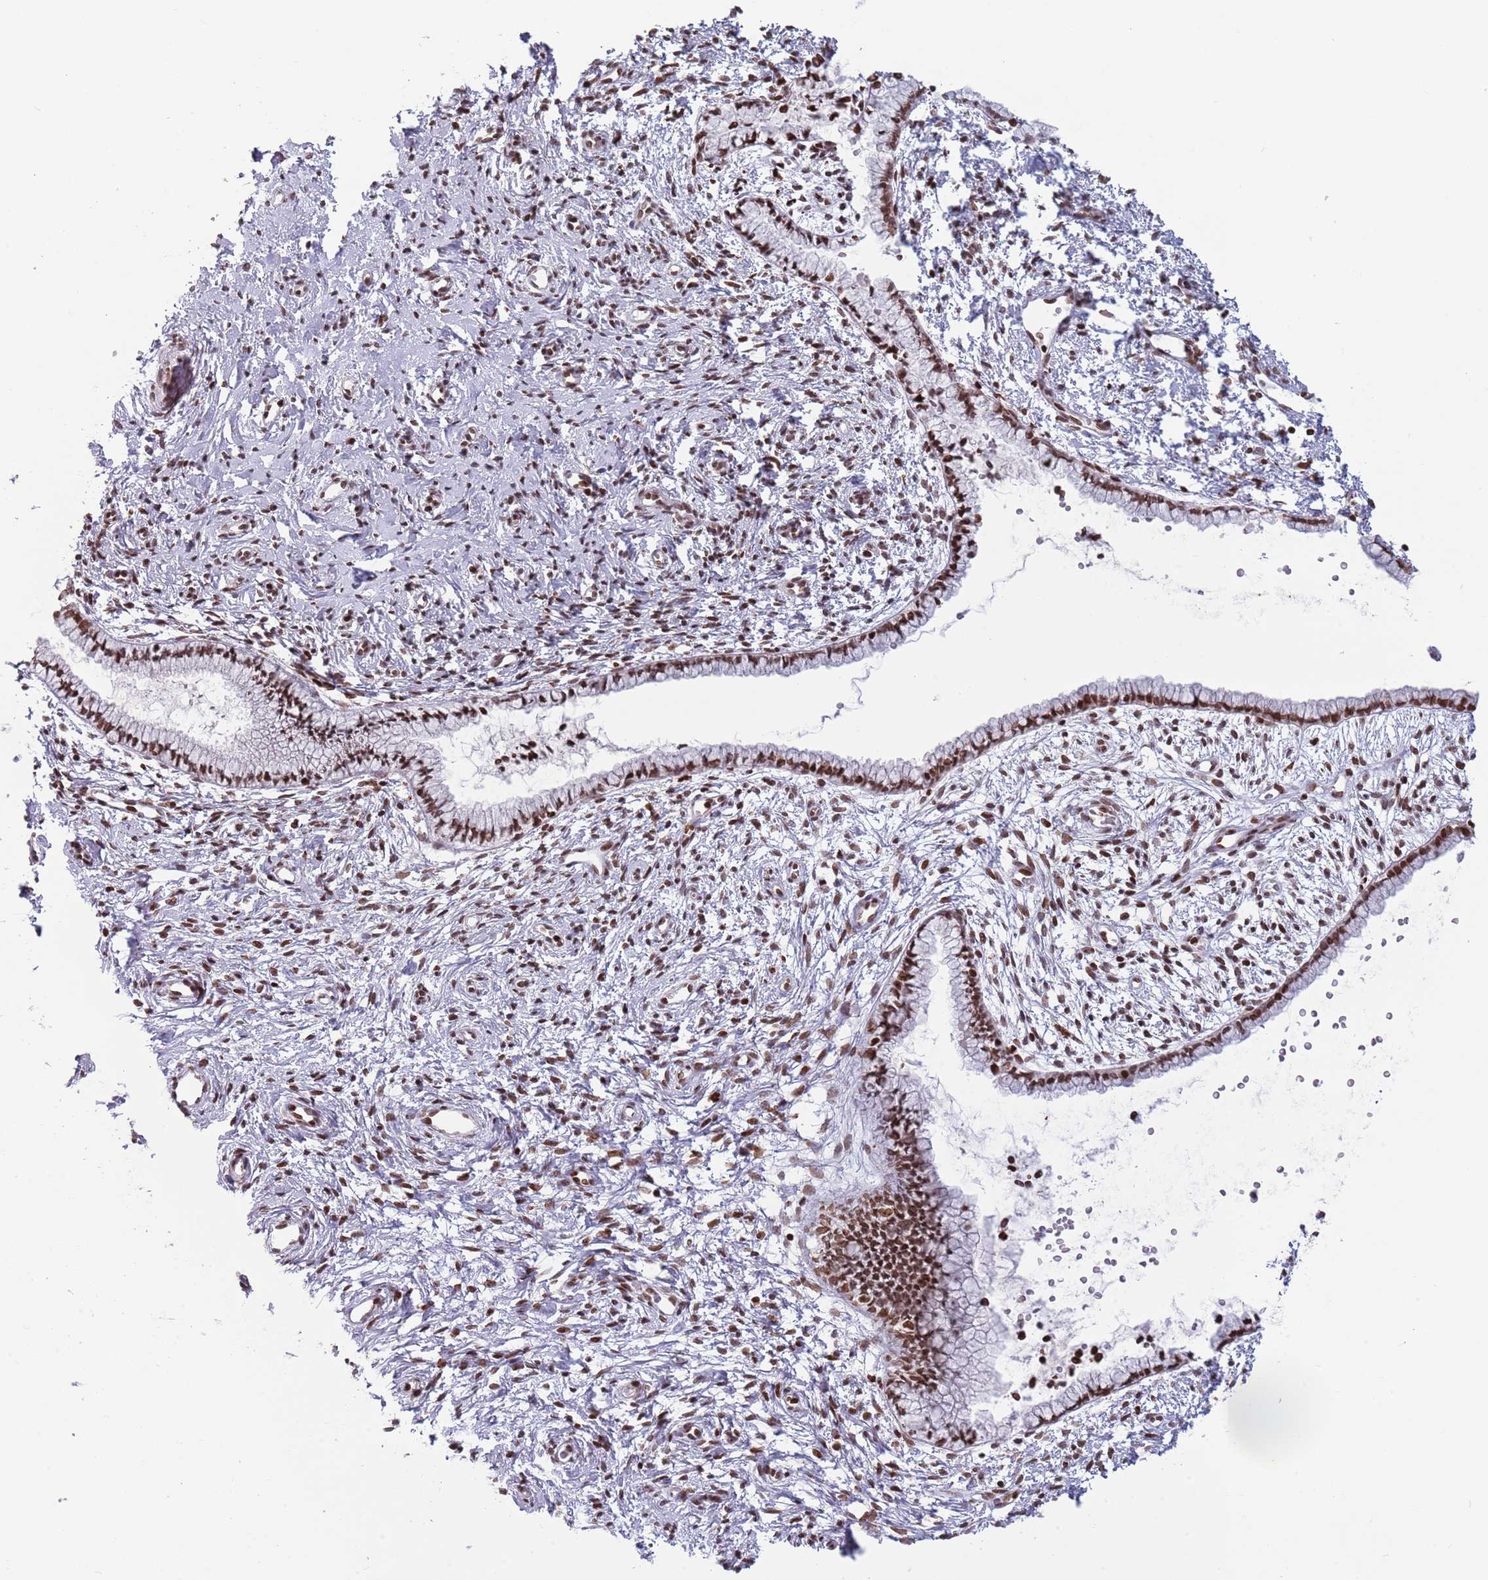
{"staining": {"intensity": "moderate", "quantity": ">75%", "location": "nuclear"}, "tissue": "cervix", "cell_type": "Glandular cells", "image_type": "normal", "snomed": [{"axis": "morphology", "description": "Normal tissue, NOS"}, {"axis": "topography", "description": "Cervix"}], "caption": "Normal cervix reveals moderate nuclear positivity in approximately >75% of glandular cells, visualized by immunohistochemistry. (Brightfield microscopy of DAB IHC at high magnification).", "gene": "SH3RF3", "patient": {"sex": "female", "age": 57}}